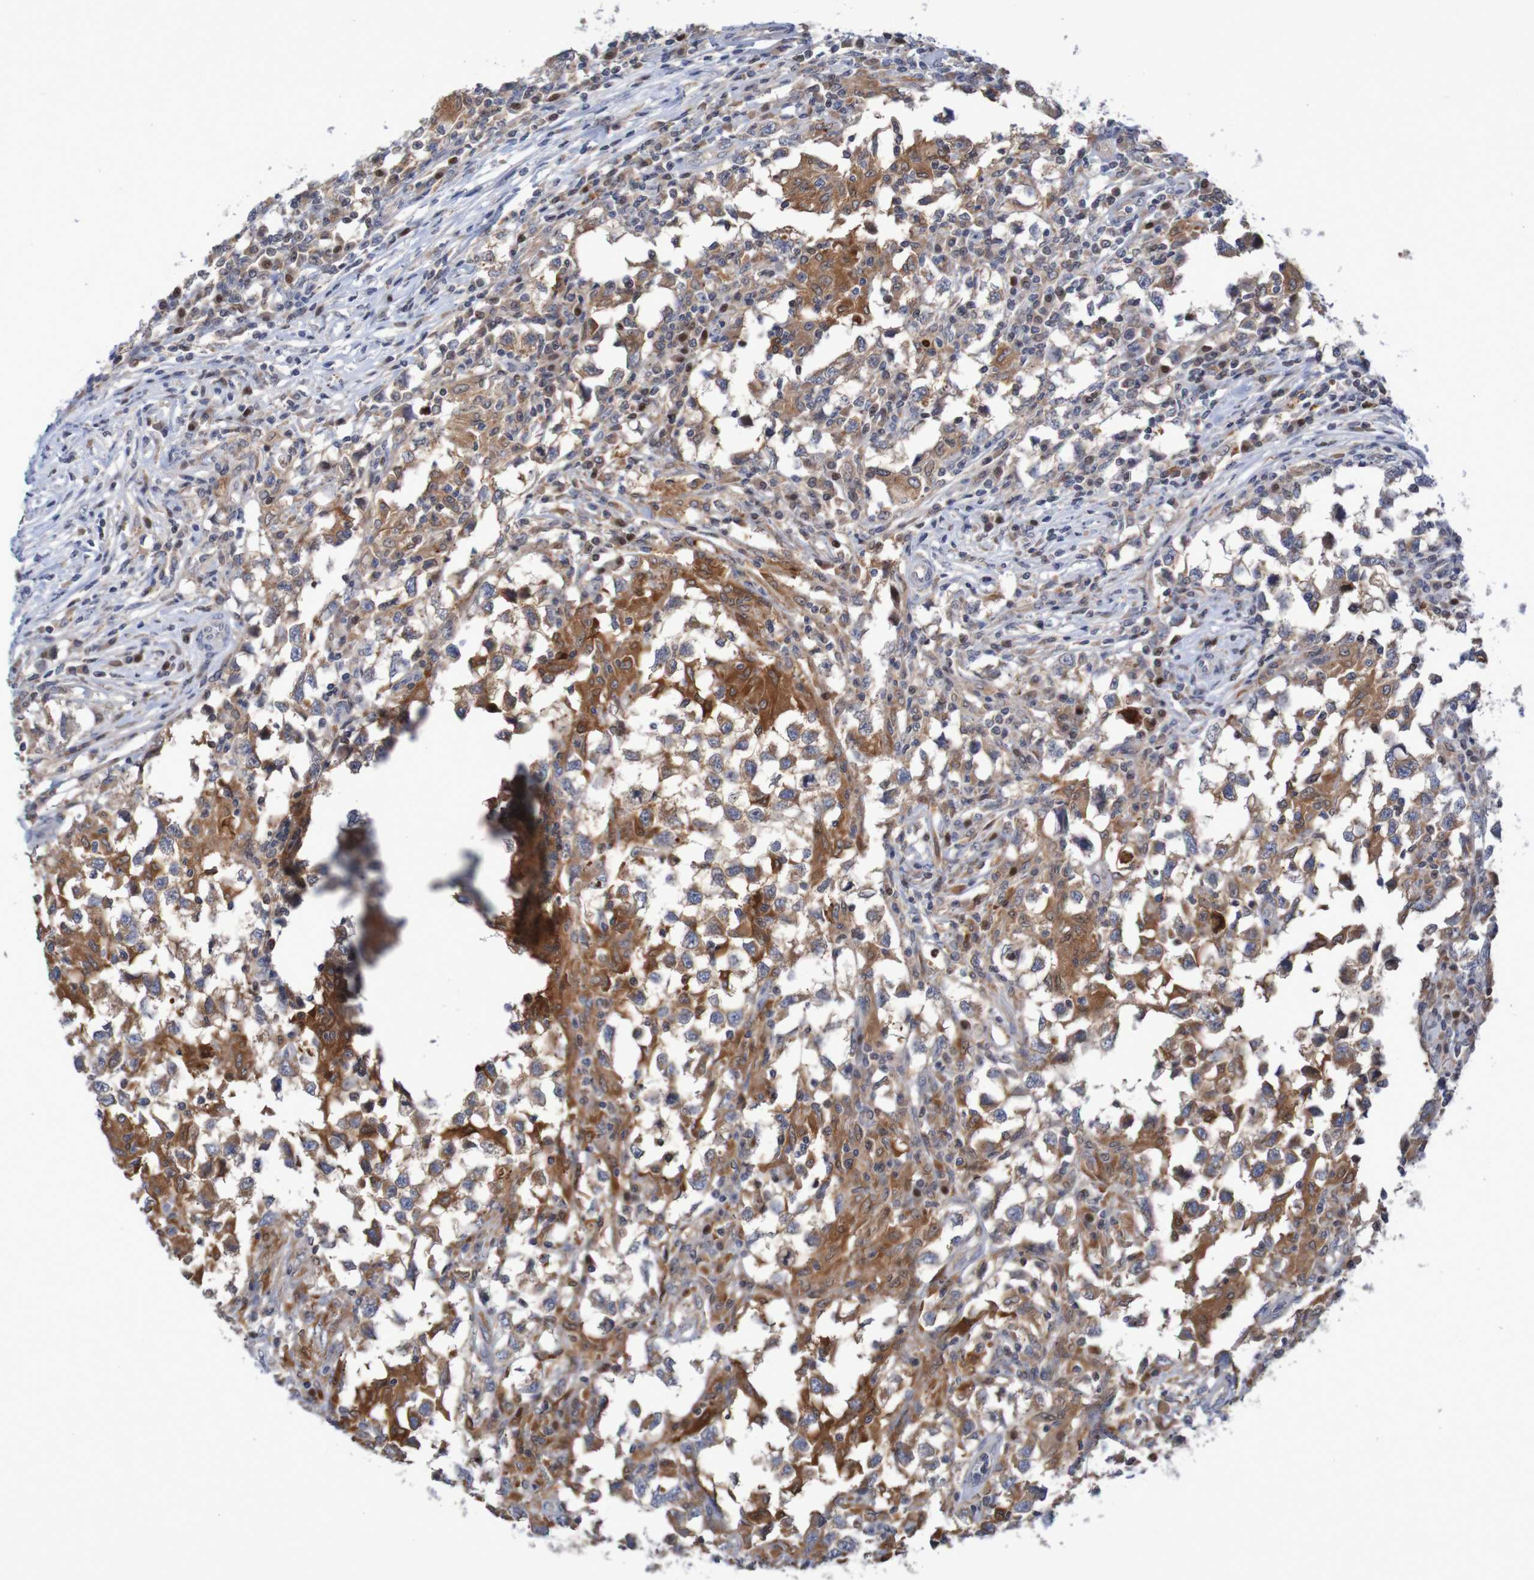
{"staining": {"intensity": "moderate", "quantity": ">75%", "location": "cytoplasmic/membranous"}, "tissue": "testis cancer", "cell_type": "Tumor cells", "image_type": "cancer", "snomed": [{"axis": "morphology", "description": "Carcinoma, Embryonal, NOS"}, {"axis": "topography", "description": "Testis"}], "caption": "Protein expression analysis of human testis embryonal carcinoma reveals moderate cytoplasmic/membranous positivity in approximately >75% of tumor cells. (brown staining indicates protein expression, while blue staining denotes nuclei).", "gene": "FBP2", "patient": {"sex": "male", "age": 21}}